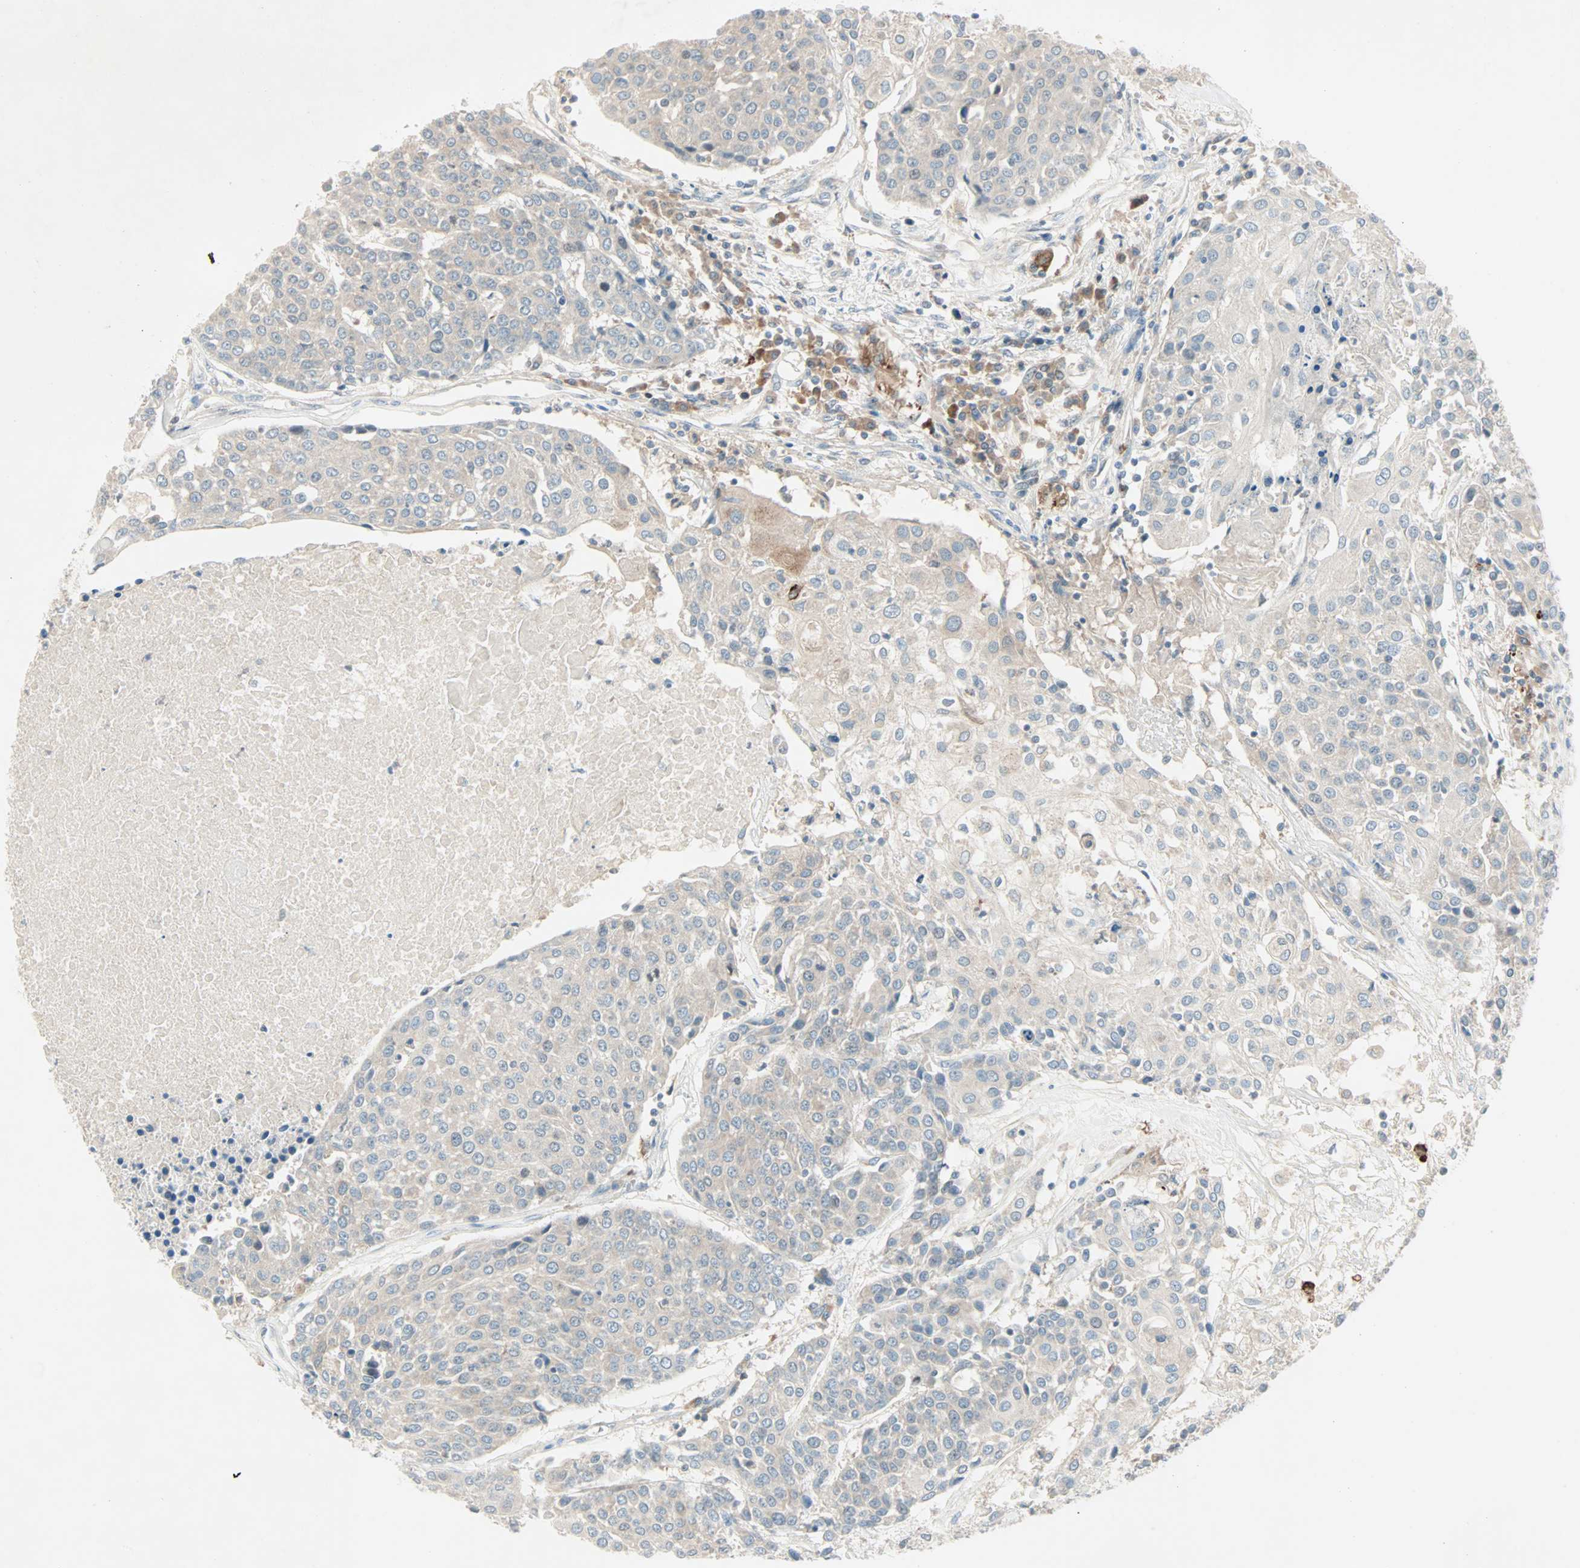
{"staining": {"intensity": "weak", "quantity": "<25%", "location": "cytoplasmic/membranous"}, "tissue": "urothelial cancer", "cell_type": "Tumor cells", "image_type": "cancer", "snomed": [{"axis": "morphology", "description": "Urothelial carcinoma, High grade"}, {"axis": "topography", "description": "Urinary bladder"}], "caption": "A high-resolution micrograph shows IHC staining of high-grade urothelial carcinoma, which demonstrates no significant expression in tumor cells.", "gene": "SMIM8", "patient": {"sex": "female", "age": 85}}